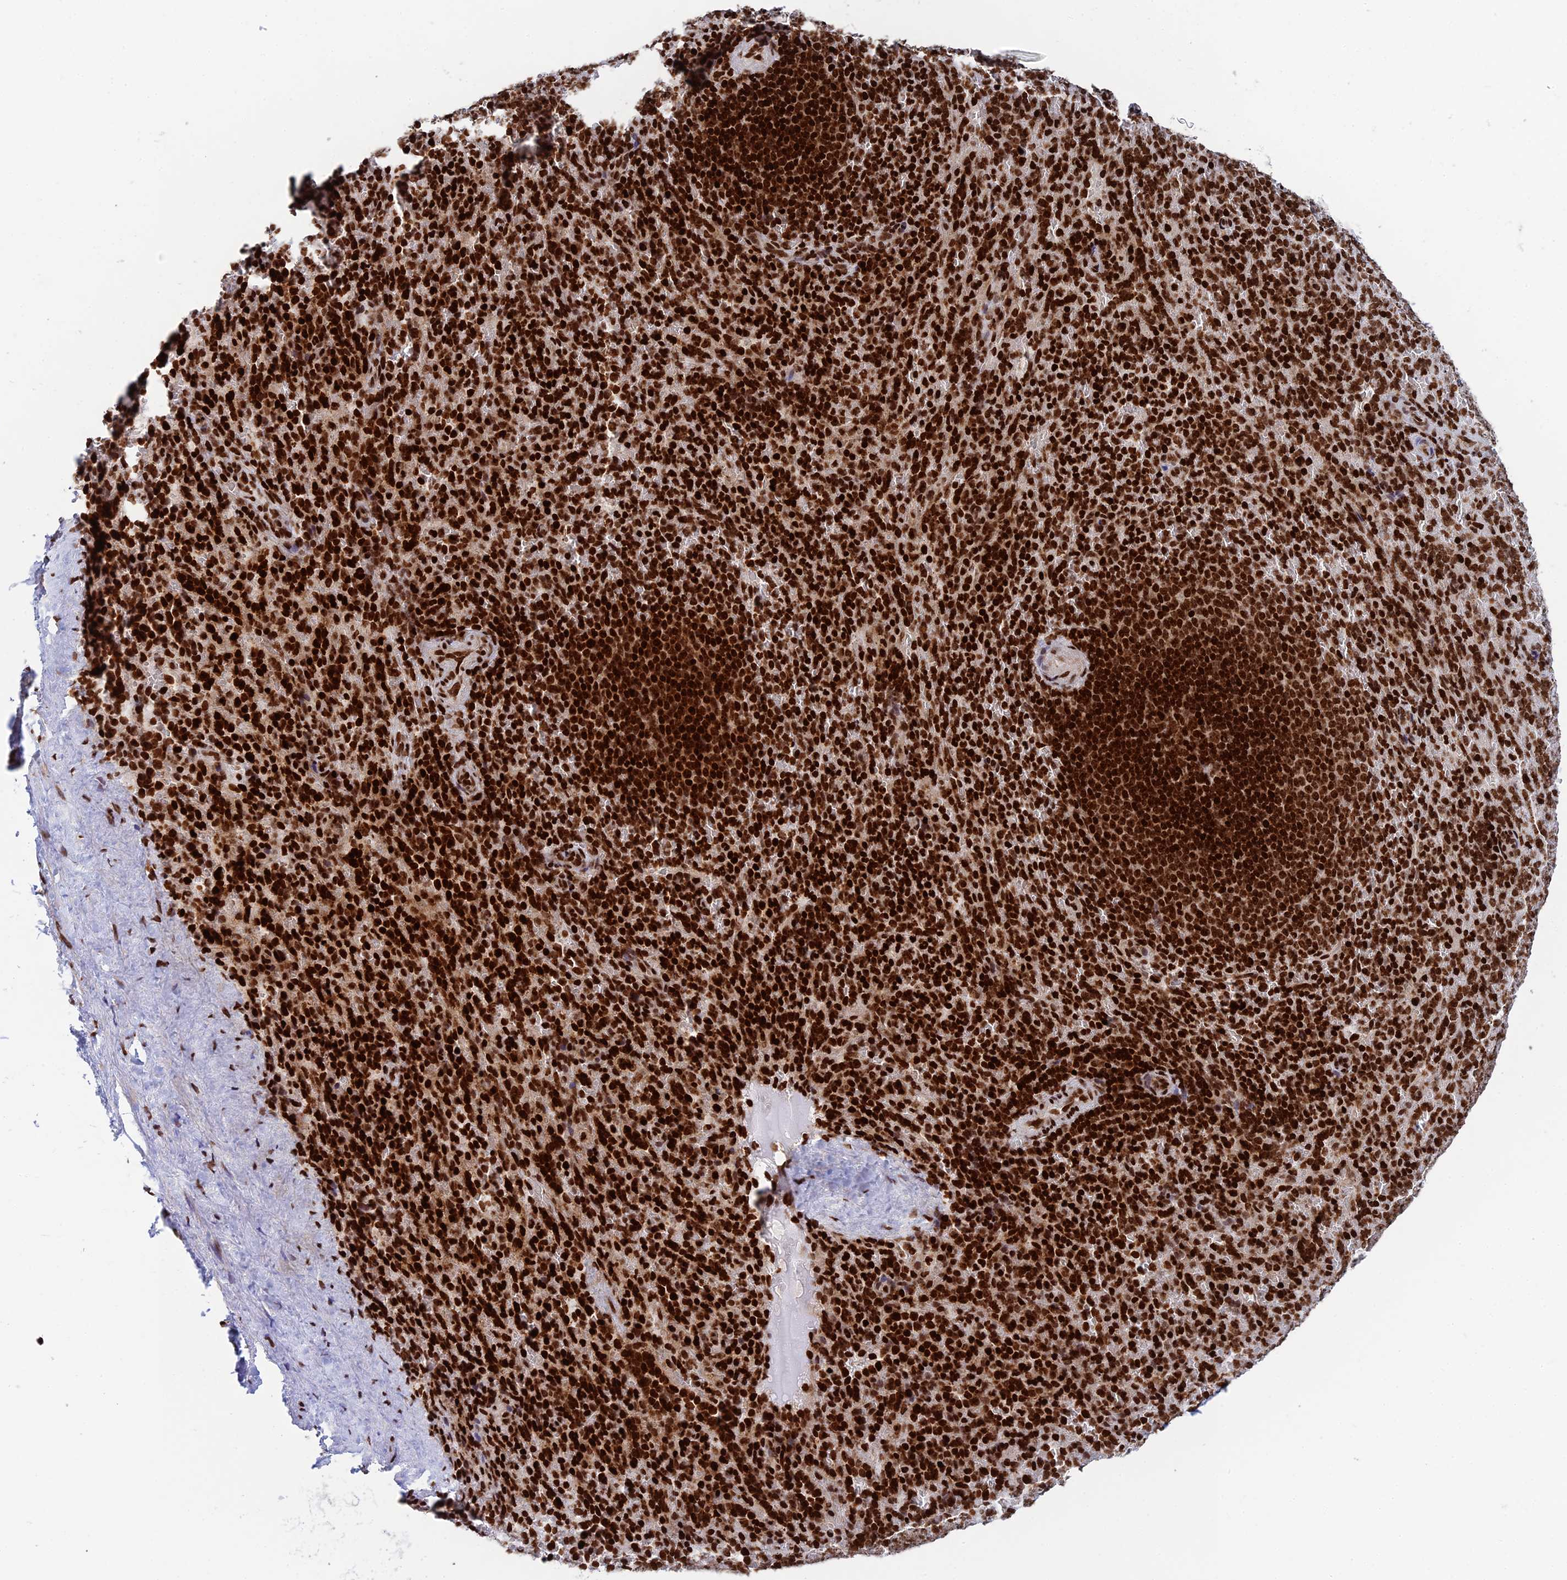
{"staining": {"intensity": "strong", "quantity": ">75%", "location": "nuclear"}, "tissue": "spleen", "cell_type": "Cells in red pulp", "image_type": "normal", "snomed": [{"axis": "morphology", "description": "Normal tissue, NOS"}, {"axis": "topography", "description": "Spleen"}], "caption": "Brown immunohistochemical staining in normal spleen exhibits strong nuclear expression in about >75% of cells in red pulp.", "gene": "RPAP1", "patient": {"sex": "female", "age": 21}}